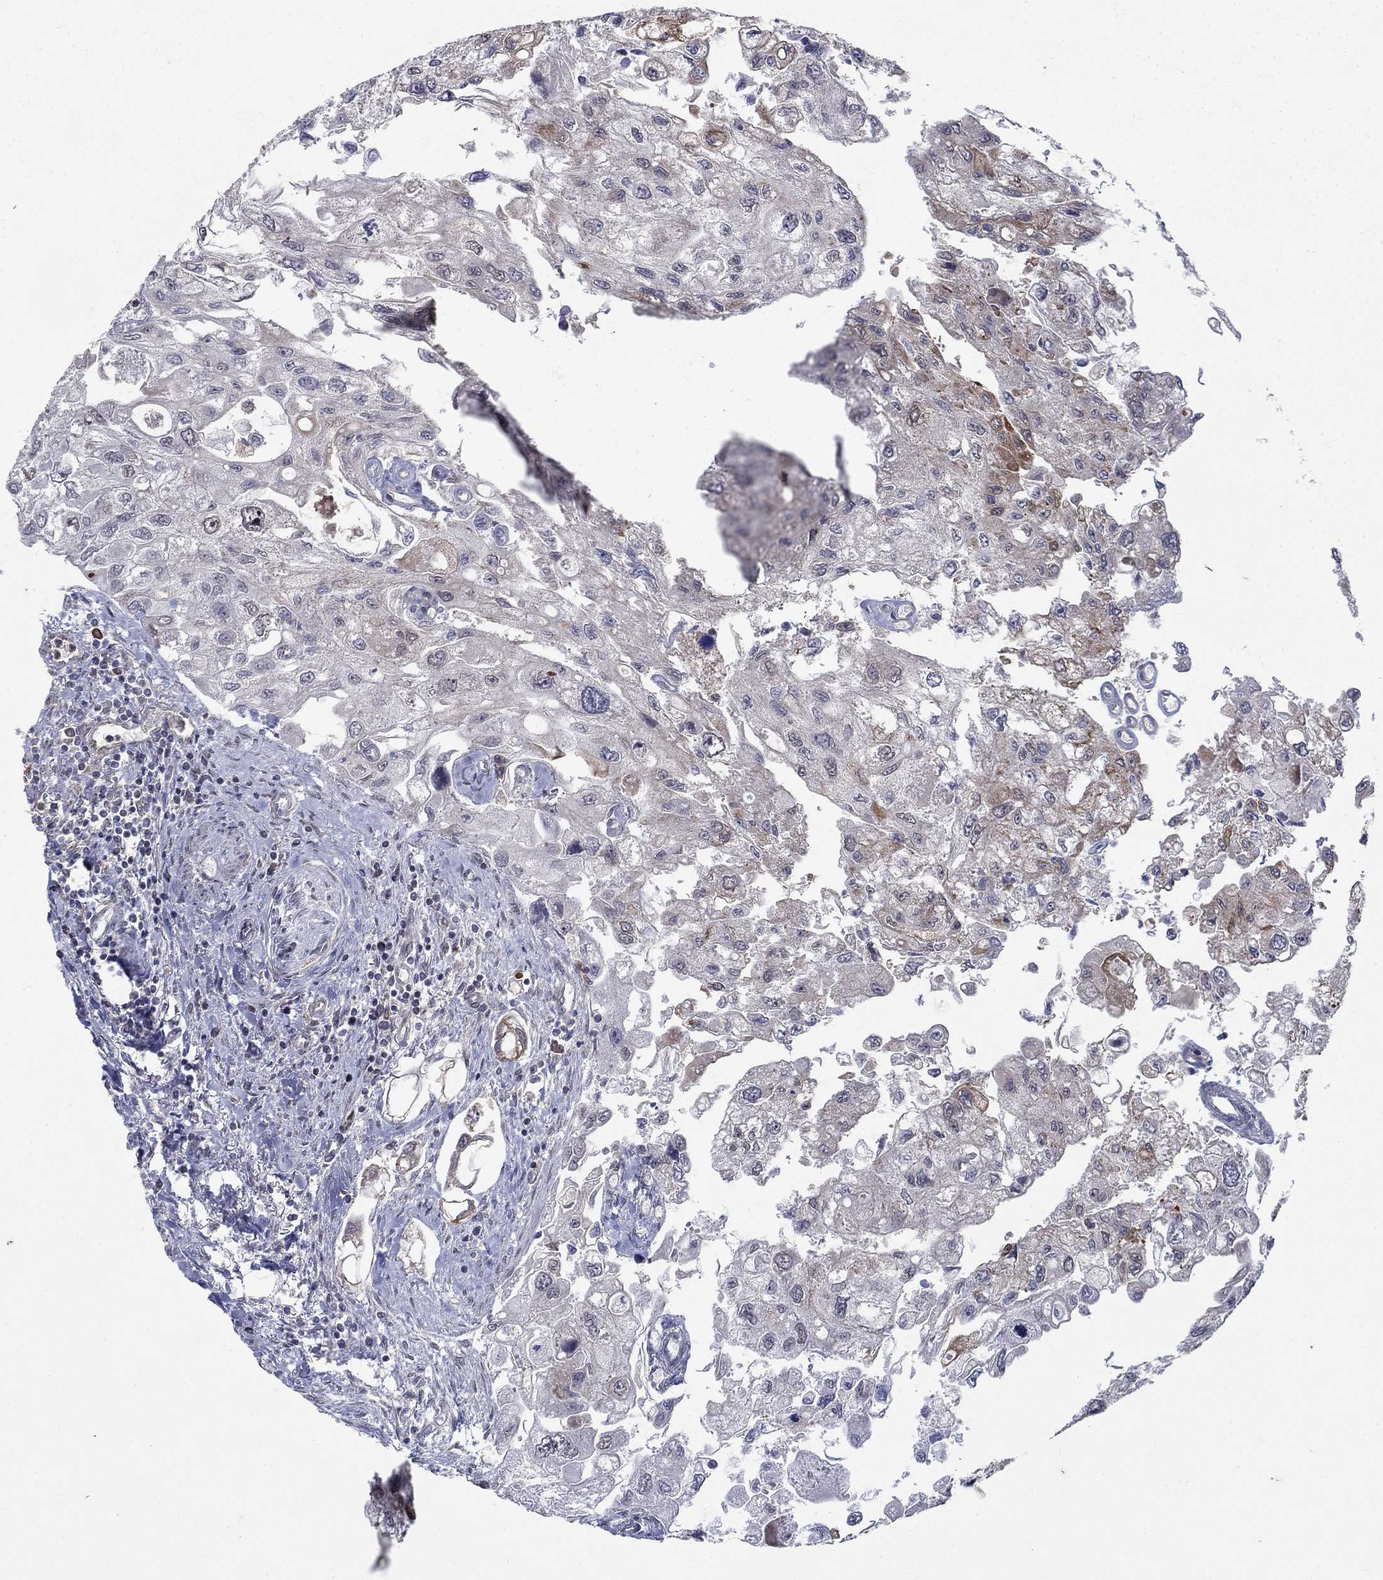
{"staining": {"intensity": "moderate", "quantity": "<25%", "location": "cytoplasmic/membranous"}, "tissue": "urothelial cancer", "cell_type": "Tumor cells", "image_type": "cancer", "snomed": [{"axis": "morphology", "description": "Urothelial carcinoma, High grade"}, {"axis": "topography", "description": "Urinary bladder"}], "caption": "Immunohistochemical staining of human urothelial cancer exhibits low levels of moderate cytoplasmic/membranous positivity in approximately <25% of tumor cells. Immunohistochemistry (ihc) stains the protein of interest in brown and the nuclei are stained blue.", "gene": "DHRS7", "patient": {"sex": "male", "age": 59}}